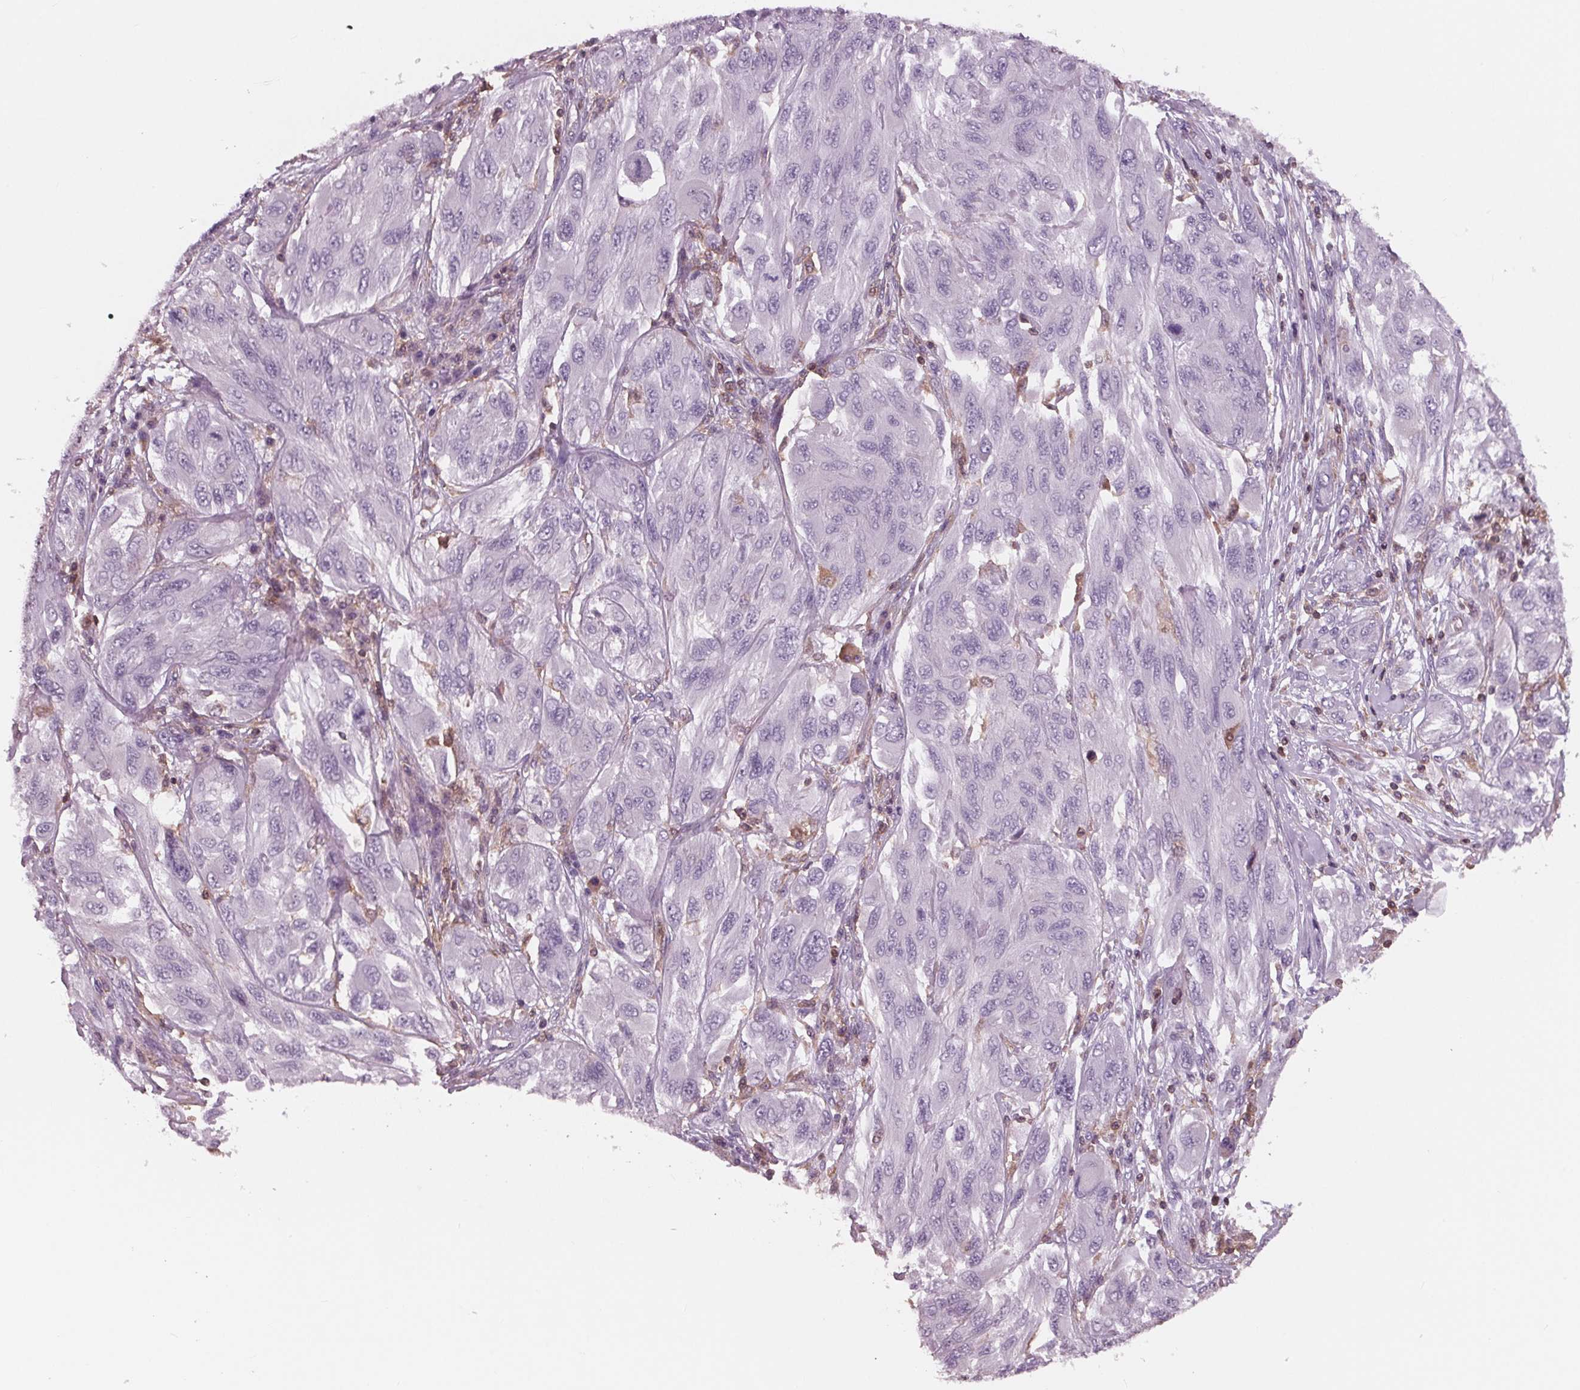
{"staining": {"intensity": "negative", "quantity": "none", "location": "none"}, "tissue": "melanoma", "cell_type": "Tumor cells", "image_type": "cancer", "snomed": [{"axis": "morphology", "description": "Malignant melanoma, NOS"}, {"axis": "topography", "description": "Skin"}], "caption": "A histopathology image of human melanoma is negative for staining in tumor cells. (DAB IHC, high magnification).", "gene": "ARHGAP25", "patient": {"sex": "female", "age": 91}}